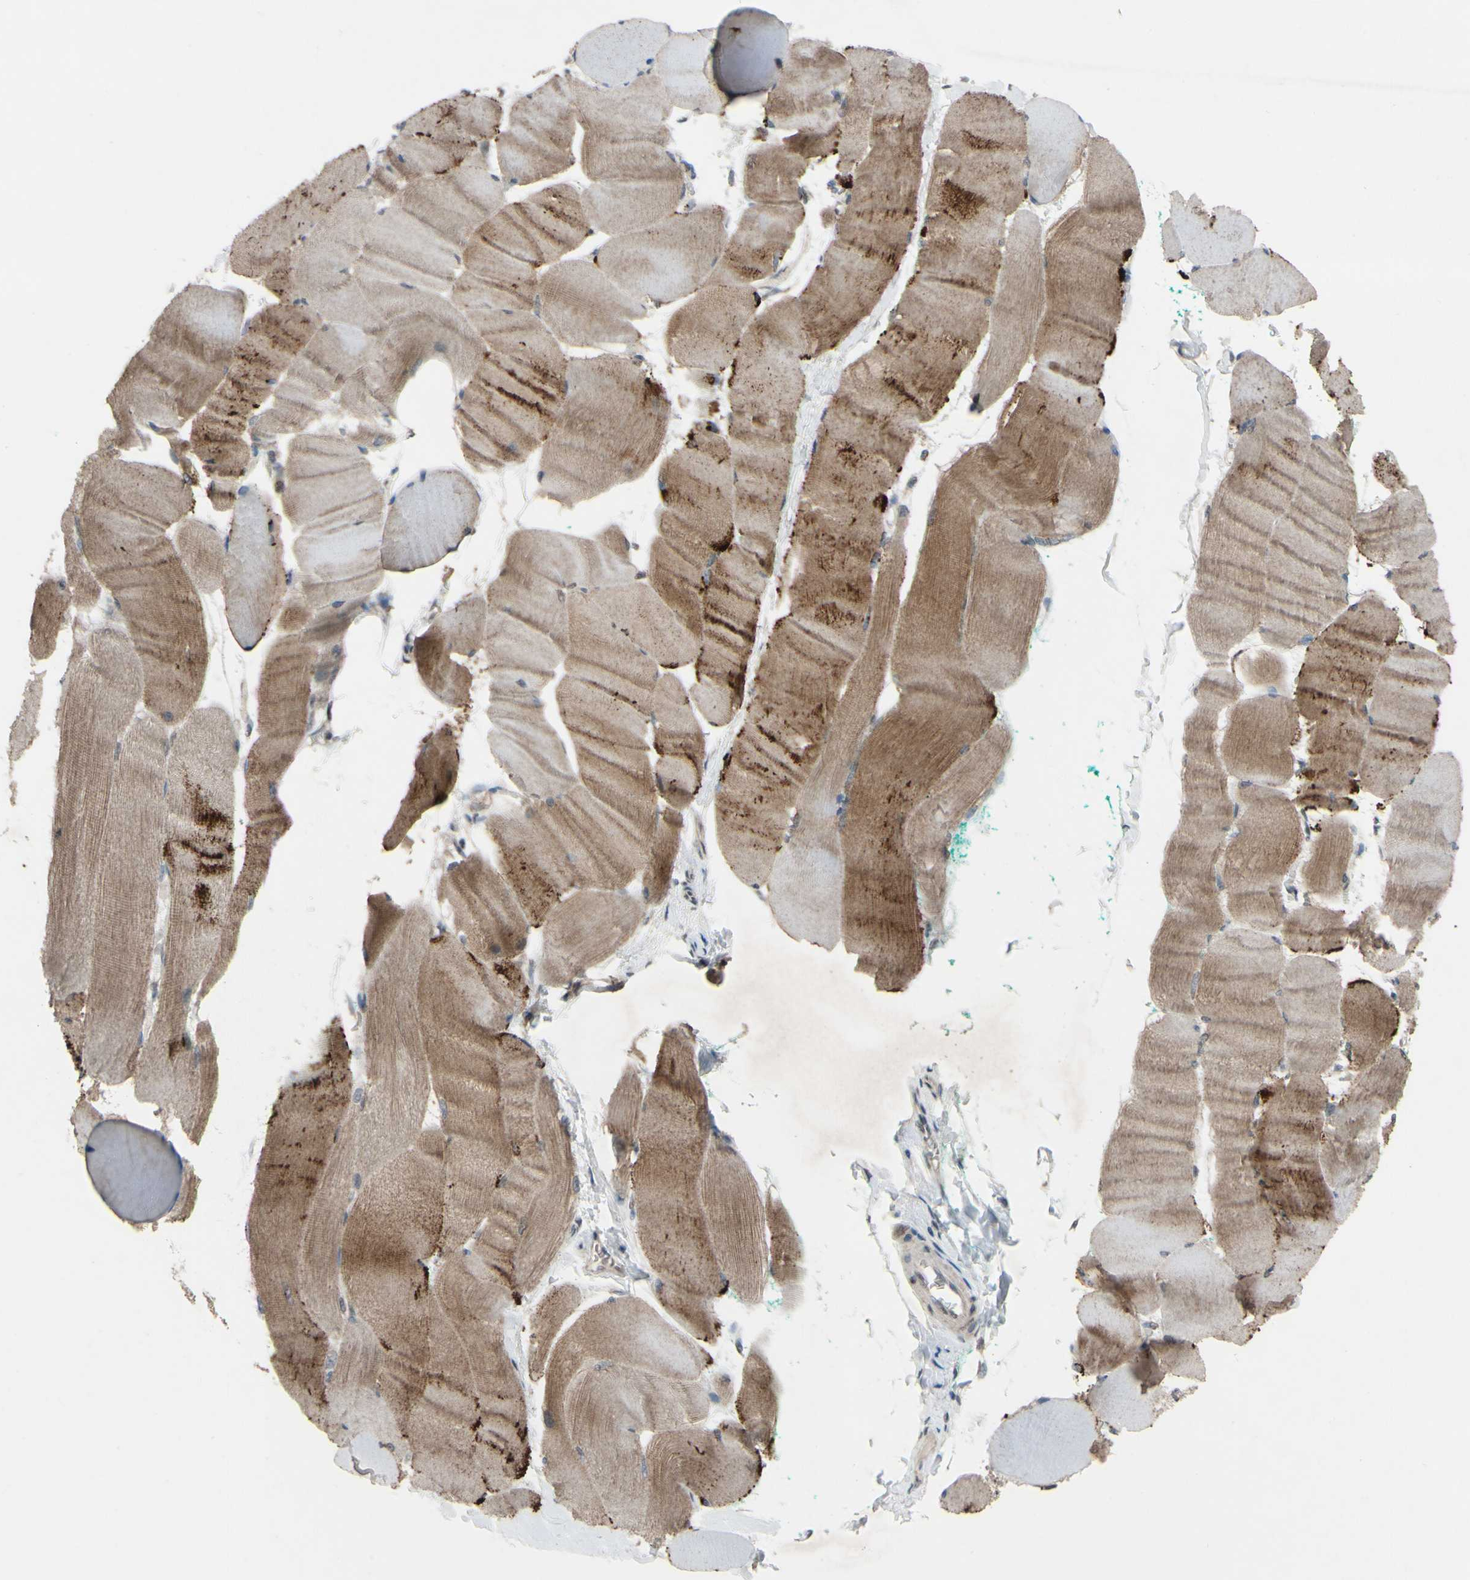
{"staining": {"intensity": "moderate", "quantity": ">75%", "location": "cytoplasmic/membranous"}, "tissue": "skeletal muscle", "cell_type": "Myocytes", "image_type": "normal", "snomed": [{"axis": "morphology", "description": "Normal tissue, NOS"}, {"axis": "morphology", "description": "Squamous cell carcinoma, NOS"}, {"axis": "topography", "description": "Skeletal muscle"}], "caption": "Moderate cytoplasmic/membranous protein staining is identified in approximately >75% of myocytes in skeletal muscle.", "gene": "CDCP1", "patient": {"sex": "male", "age": 51}}